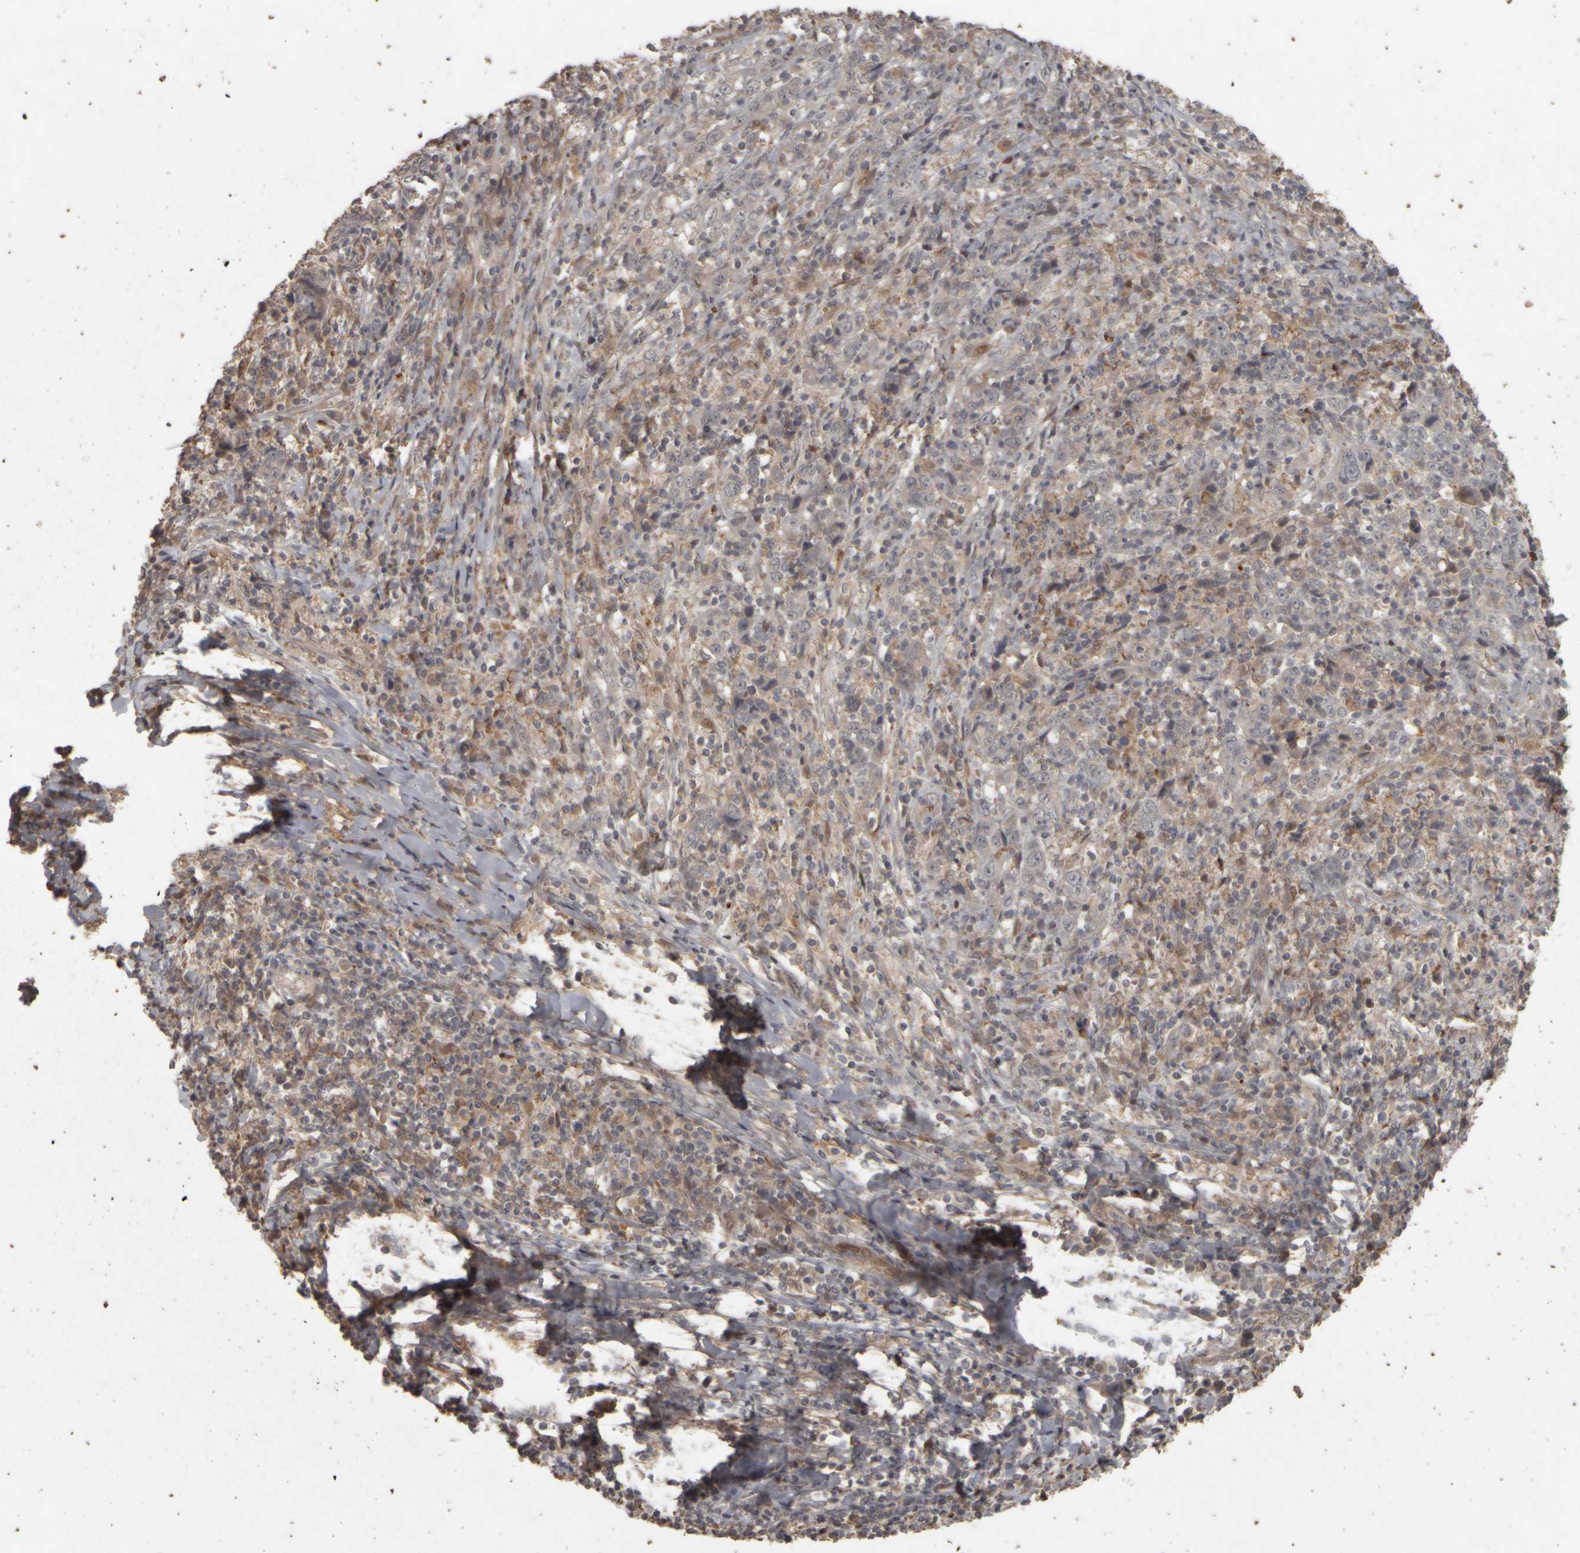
{"staining": {"intensity": "negative", "quantity": "none", "location": "none"}, "tissue": "cervical cancer", "cell_type": "Tumor cells", "image_type": "cancer", "snomed": [{"axis": "morphology", "description": "Squamous cell carcinoma, NOS"}, {"axis": "topography", "description": "Cervix"}], "caption": "Cervical cancer was stained to show a protein in brown. There is no significant positivity in tumor cells.", "gene": "ACO1", "patient": {"sex": "female", "age": 46}}